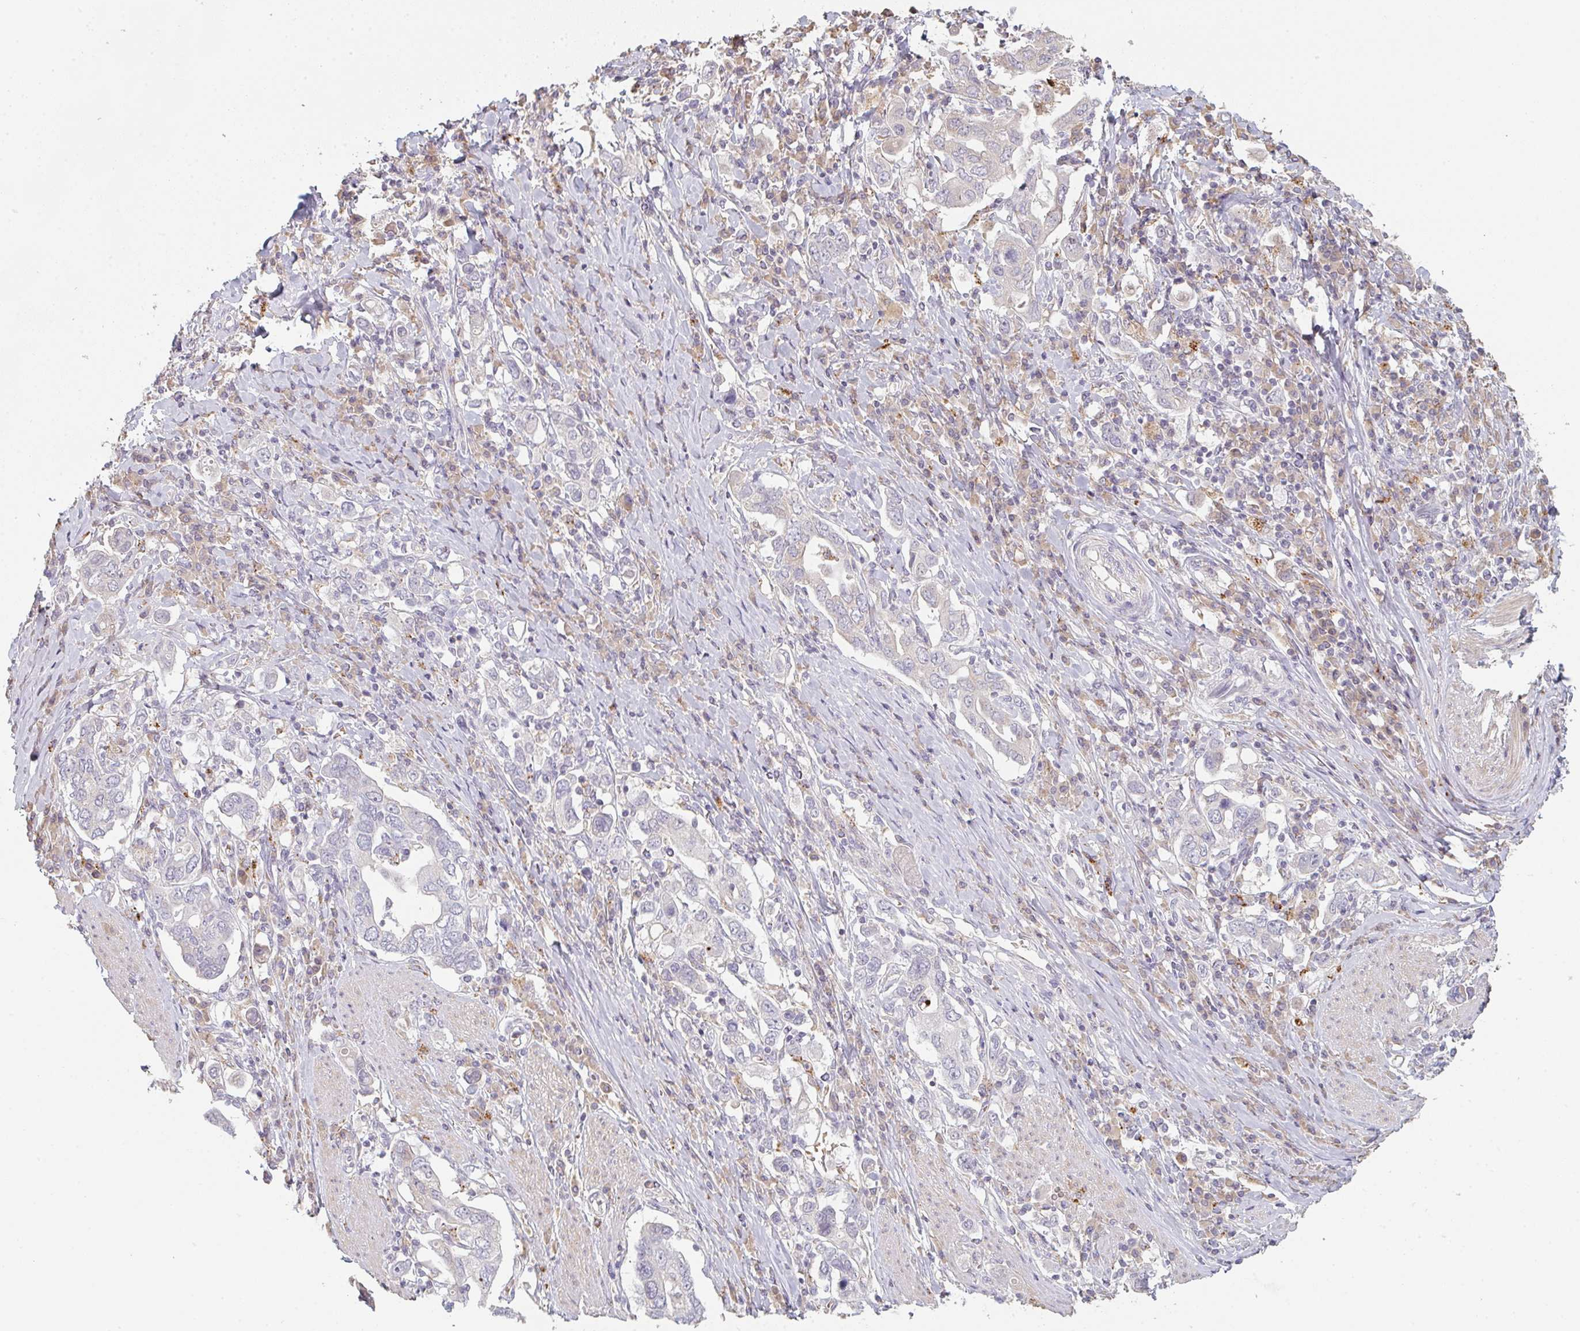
{"staining": {"intensity": "negative", "quantity": "none", "location": "none"}, "tissue": "stomach cancer", "cell_type": "Tumor cells", "image_type": "cancer", "snomed": [{"axis": "morphology", "description": "Adenocarcinoma, NOS"}, {"axis": "topography", "description": "Stomach, upper"}, {"axis": "topography", "description": "Stomach"}], "caption": "Tumor cells are negative for brown protein staining in stomach cancer.", "gene": "TMEM237", "patient": {"sex": "male", "age": 62}}